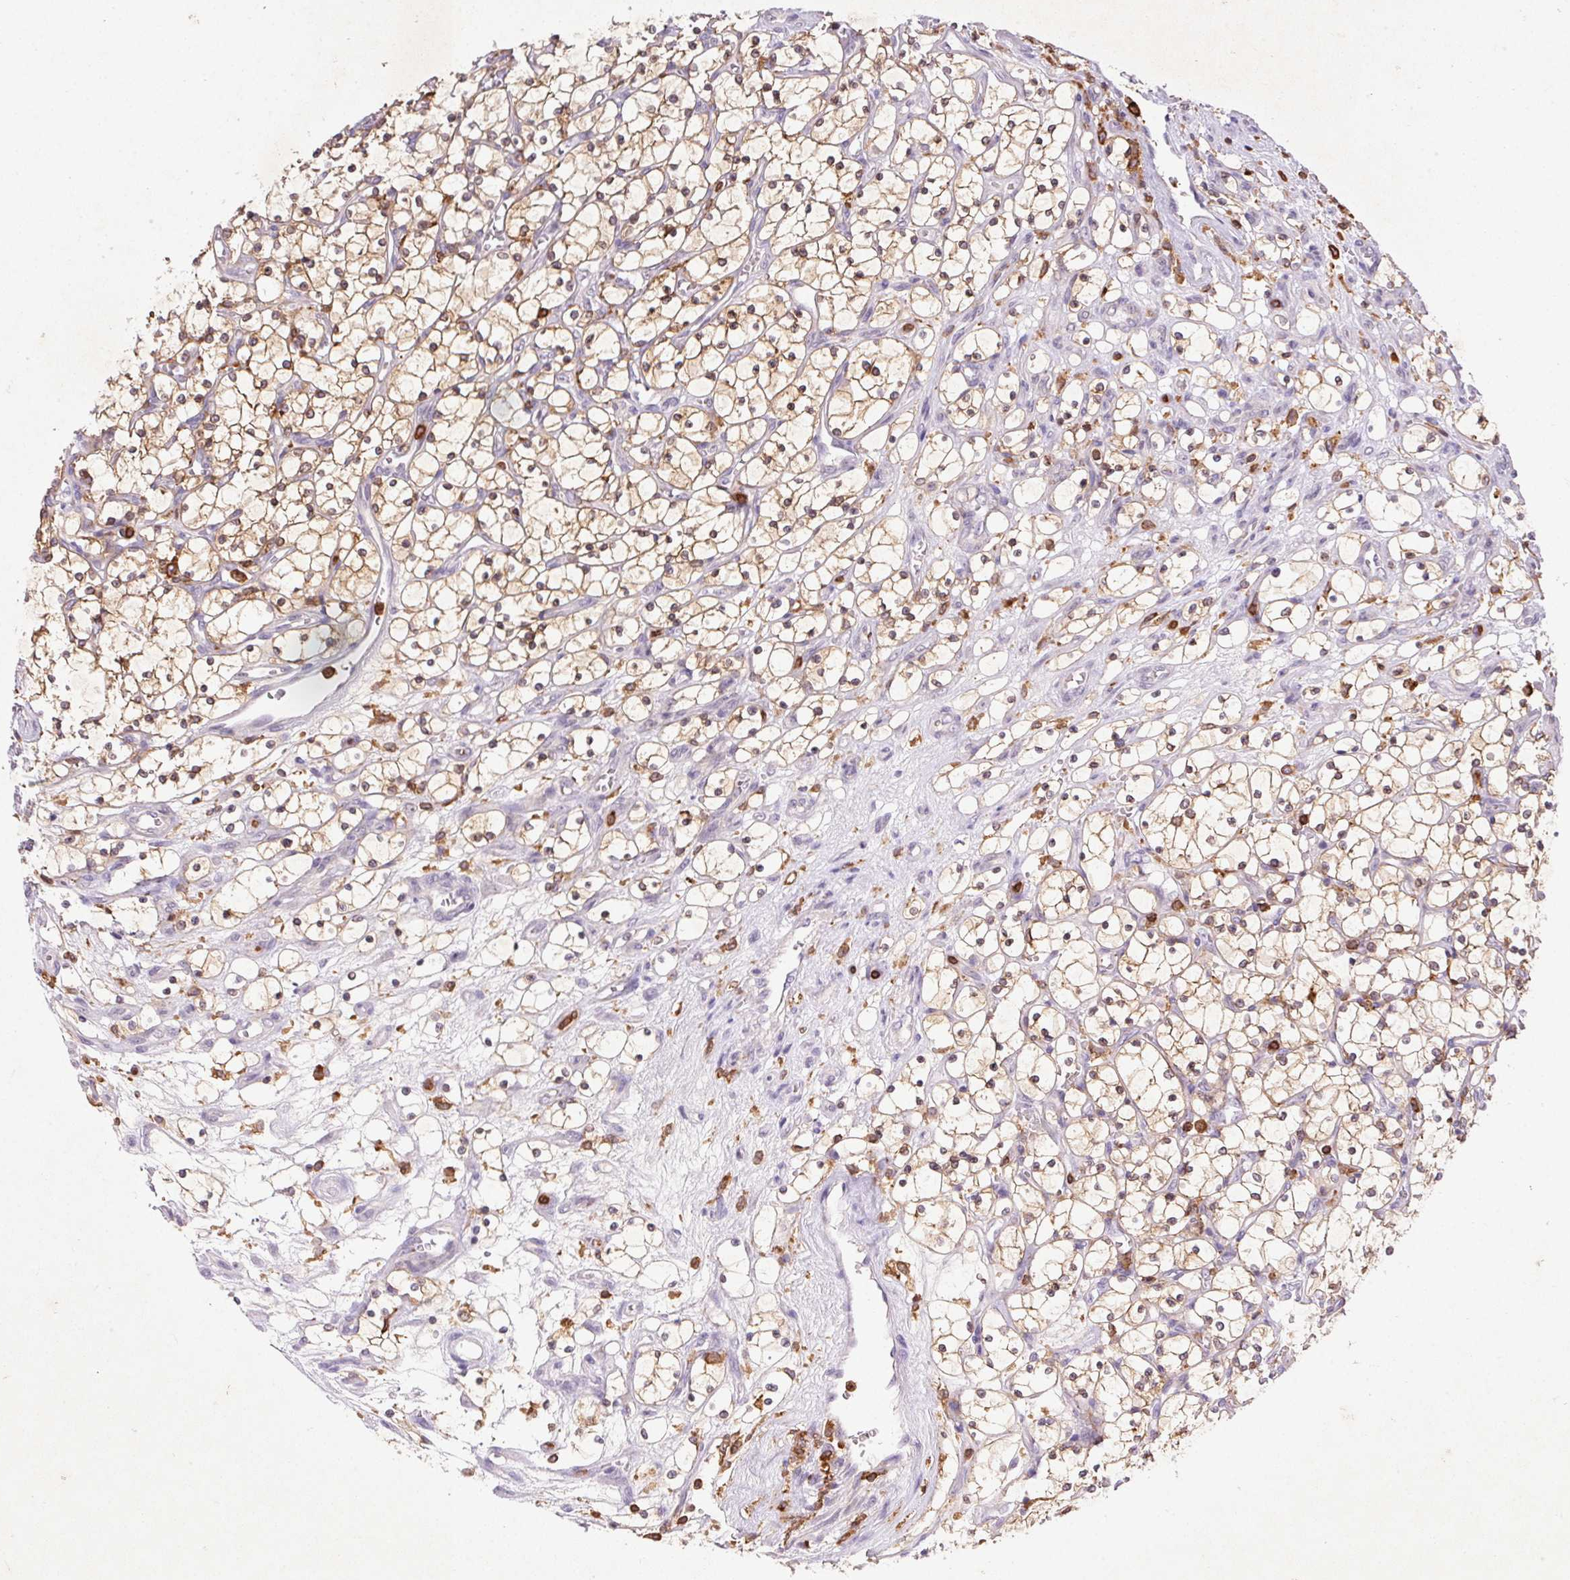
{"staining": {"intensity": "weak", "quantity": ">75%", "location": "cytoplasmic/membranous"}, "tissue": "renal cancer", "cell_type": "Tumor cells", "image_type": "cancer", "snomed": [{"axis": "morphology", "description": "Adenocarcinoma, NOS"}, {"axis": "topography", "description": "Kidney"}], "caption": "Tumor cells demonstrate low levels of weak cytoplasmic/membranous staining in approximately >75% of cells in human adenocarcinoma (renal).", "gene": "APBB1IP", "patient": {"sex": "female", "age": 69}}